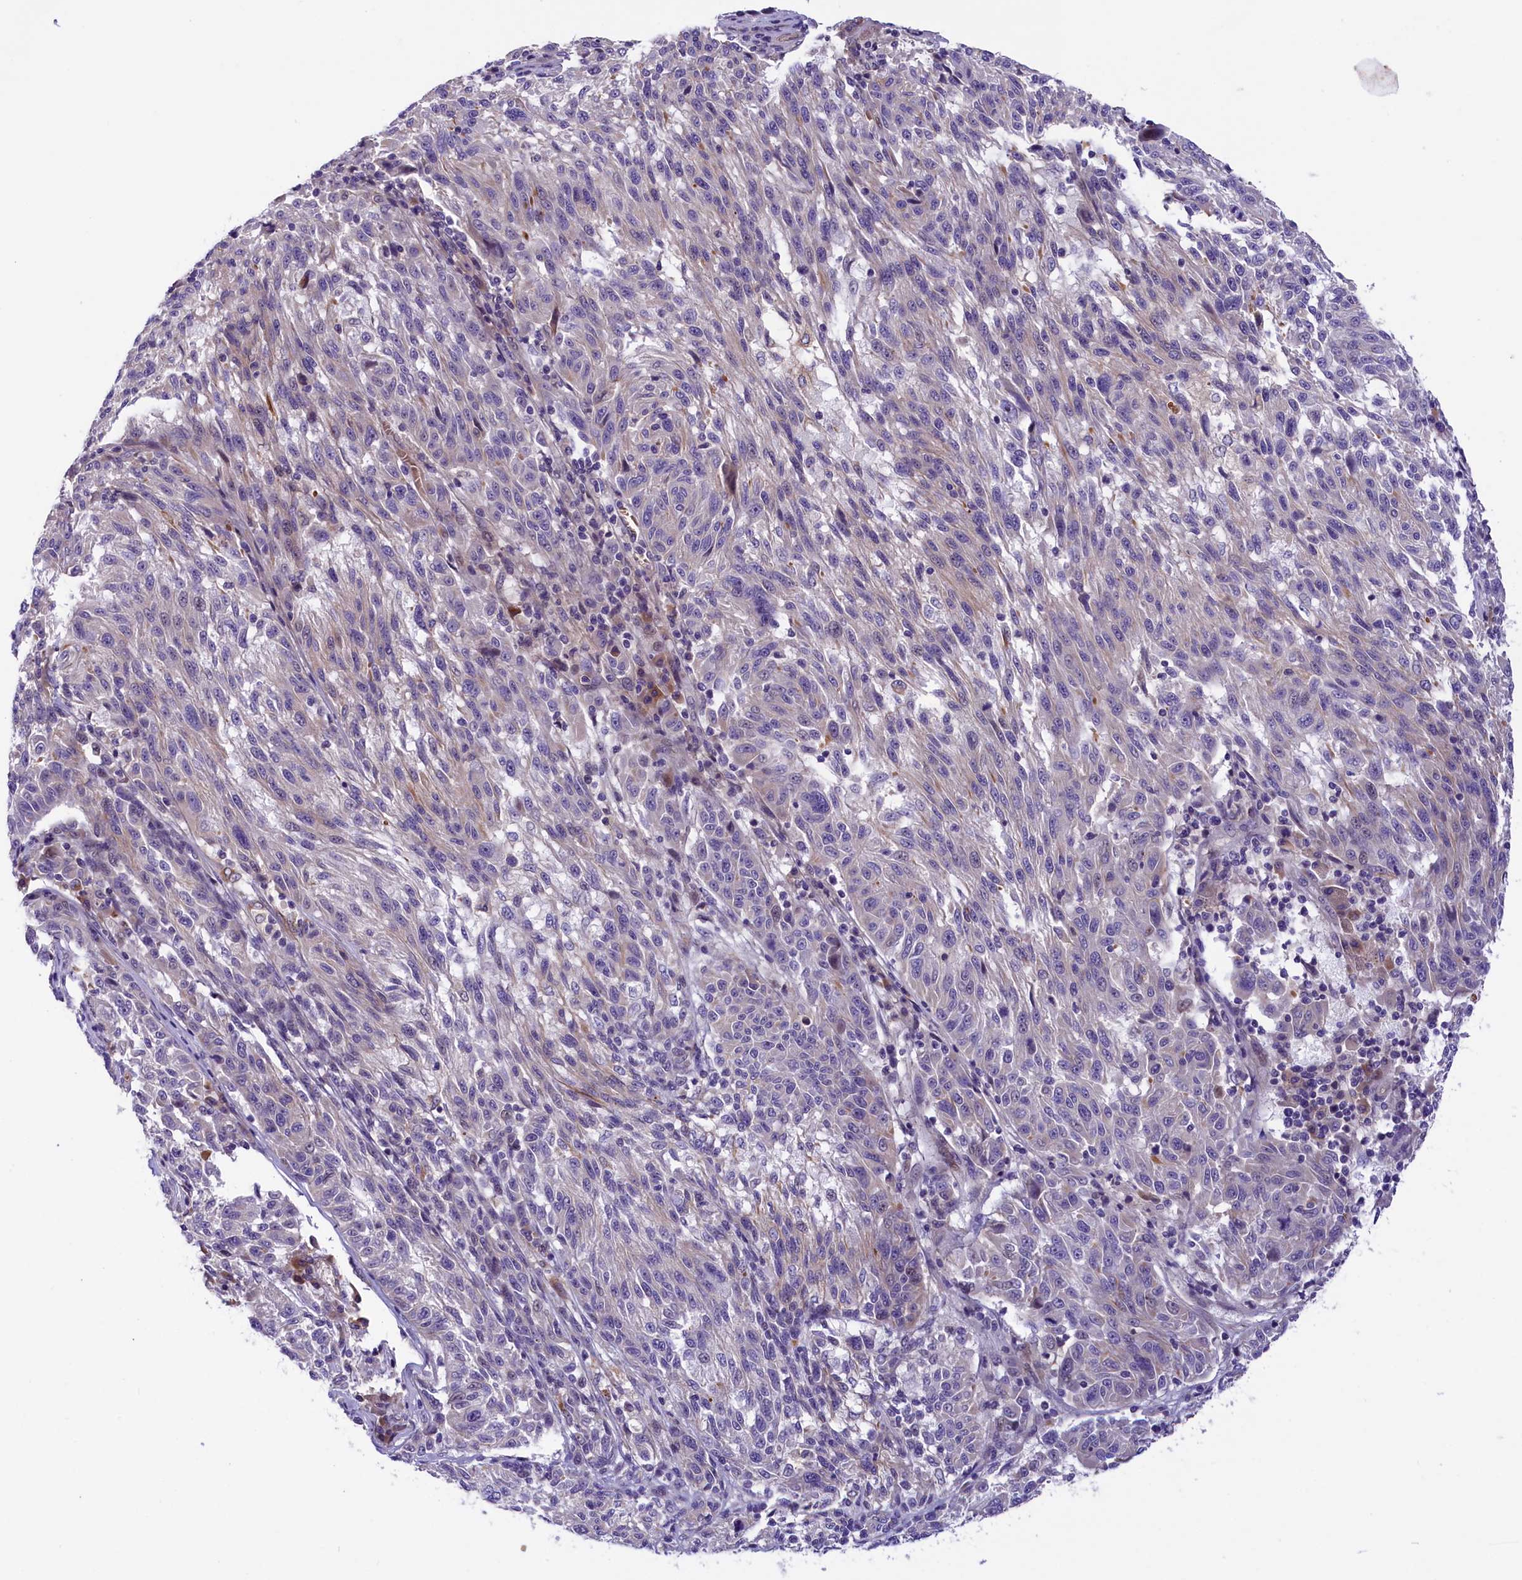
{"staining": {"intensity": "negative", "quantity": "none", "location": "none"}, "tissue": "melanoma", "cell_type": "Tumor cells", "image_type": "cancer", "snomed": [{"axis": "morphology", "description": "Malignant melanoma, NOS"}, {"axis": "topography", "description": "Skin"}], "caption": "Melanoma stained for a protein using immunohistochemistry reveals no staining tumor cells.", "gene": "CCDC32", "patient": {"sex": "male", "age": 53}}